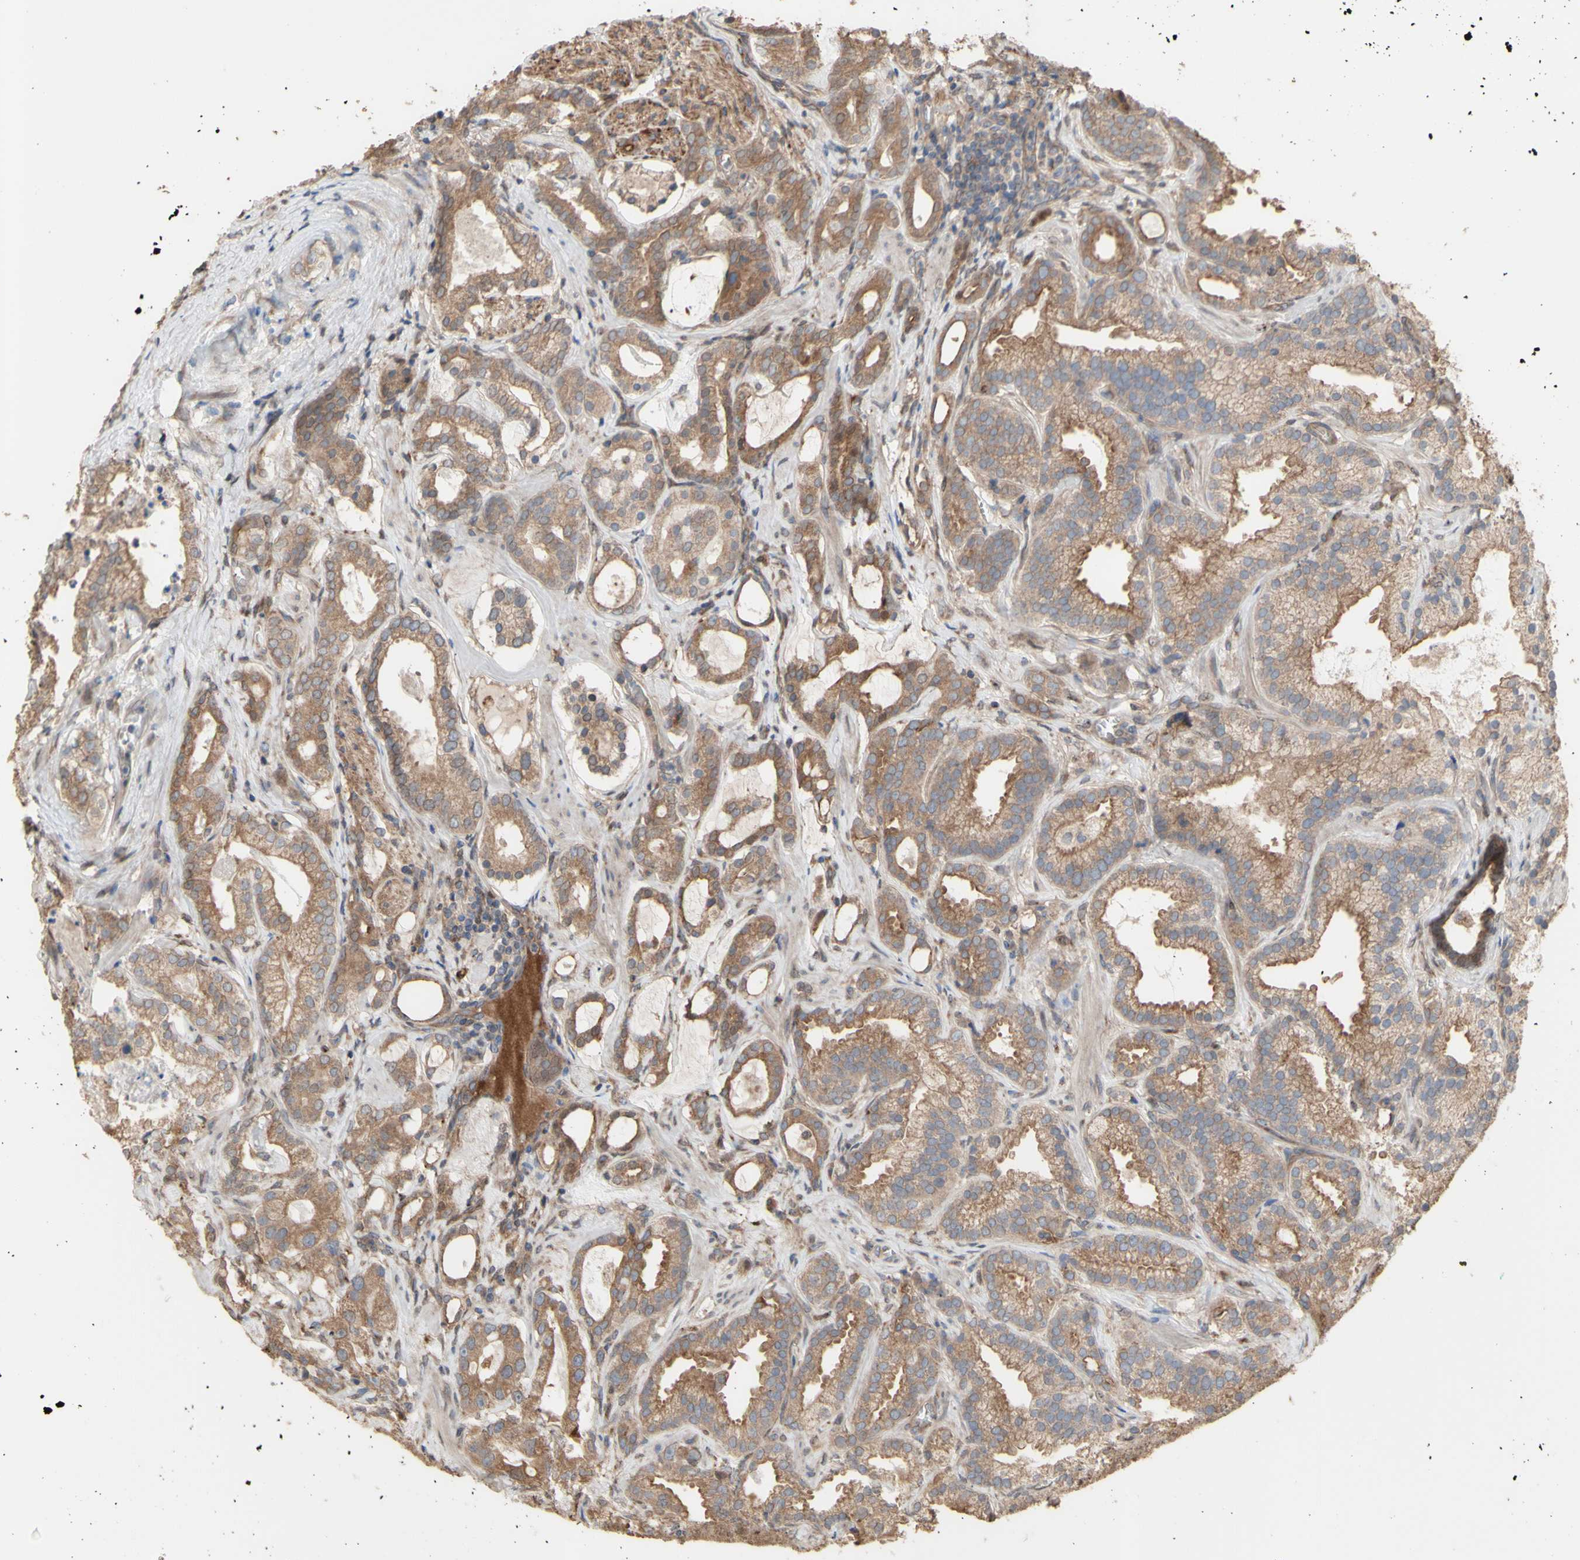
{"staining": {"intensity": "moderate", "quantity": ">75%", "location": "cytoplasmic/membranous"}, "tissue": "prostate cancer", "cell_type": "Tumor cells", "image_type": "cancer", "snomed": [{"axis": "morphology", "description": "Adenocarcinoma, Low grade"}, {"axis": "topography", "description": "Prostate"}], "caption": "The immunohistochemical stain labels moderate cytoplasmic/membranous staining in tumor cells of adenocarcinoma (low-grade) (prostate) tissue.", "gene": "NECTIN3", "patient": {"sex": "male", "age": 59}}